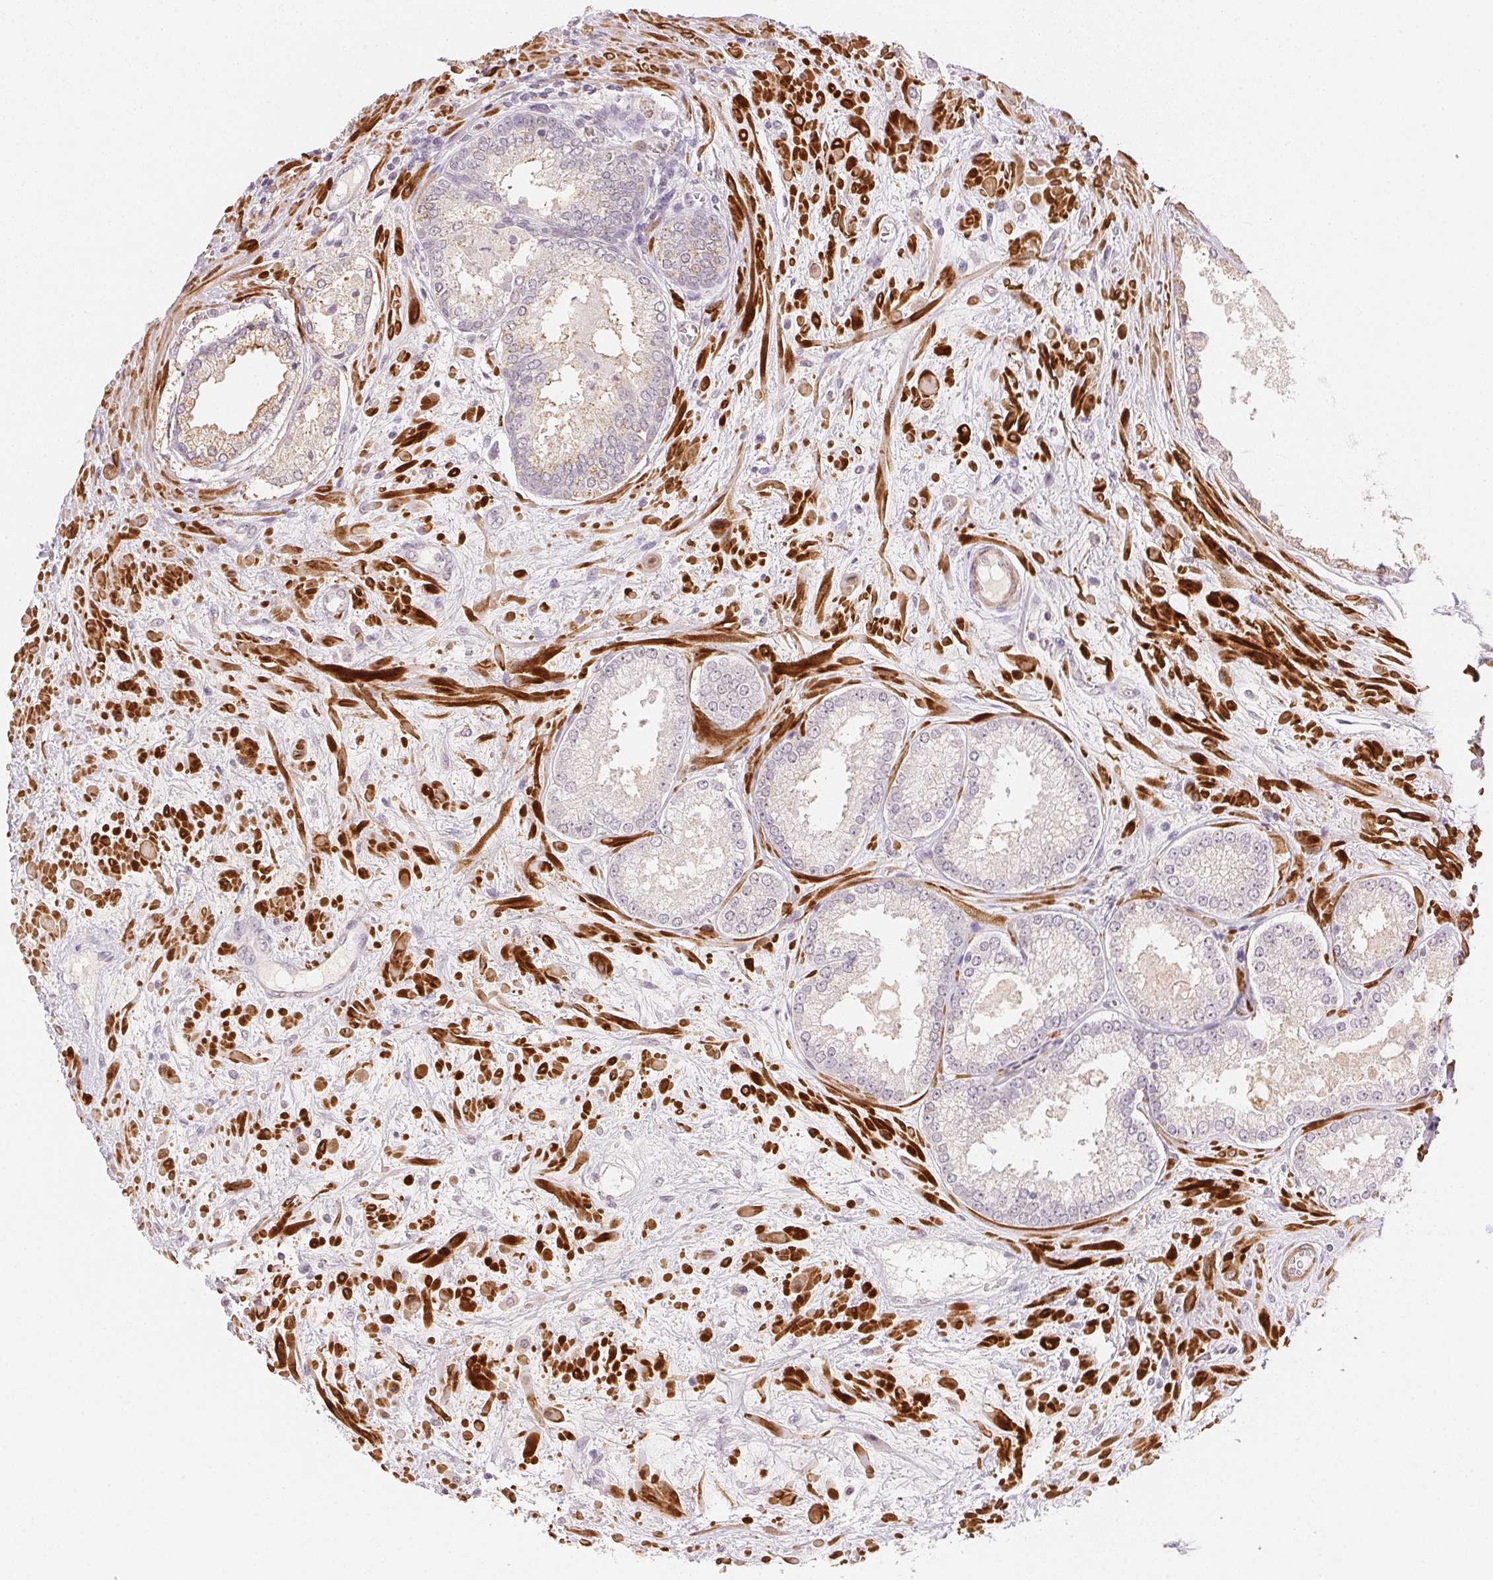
{"staining": {"intensity": "negative", "quantity": "none", "location": "none"}, "tissue": "prostate cancer", "cell_type": "Tumor cells", "image_type": "cancer", "snomed": [{"axis": "morphology", "description": "Adenocarcinoma, High grade"}, {"axis": "topography", "description": "Prostate"}], "caption": "Immunohistochemistry (IHC) micrograph of human prostate cancer stained for a protein (brown), which displays no positivity in tumor cells.", "gene": "SMTN", "patient": {"sex": "male", "age": 73}}